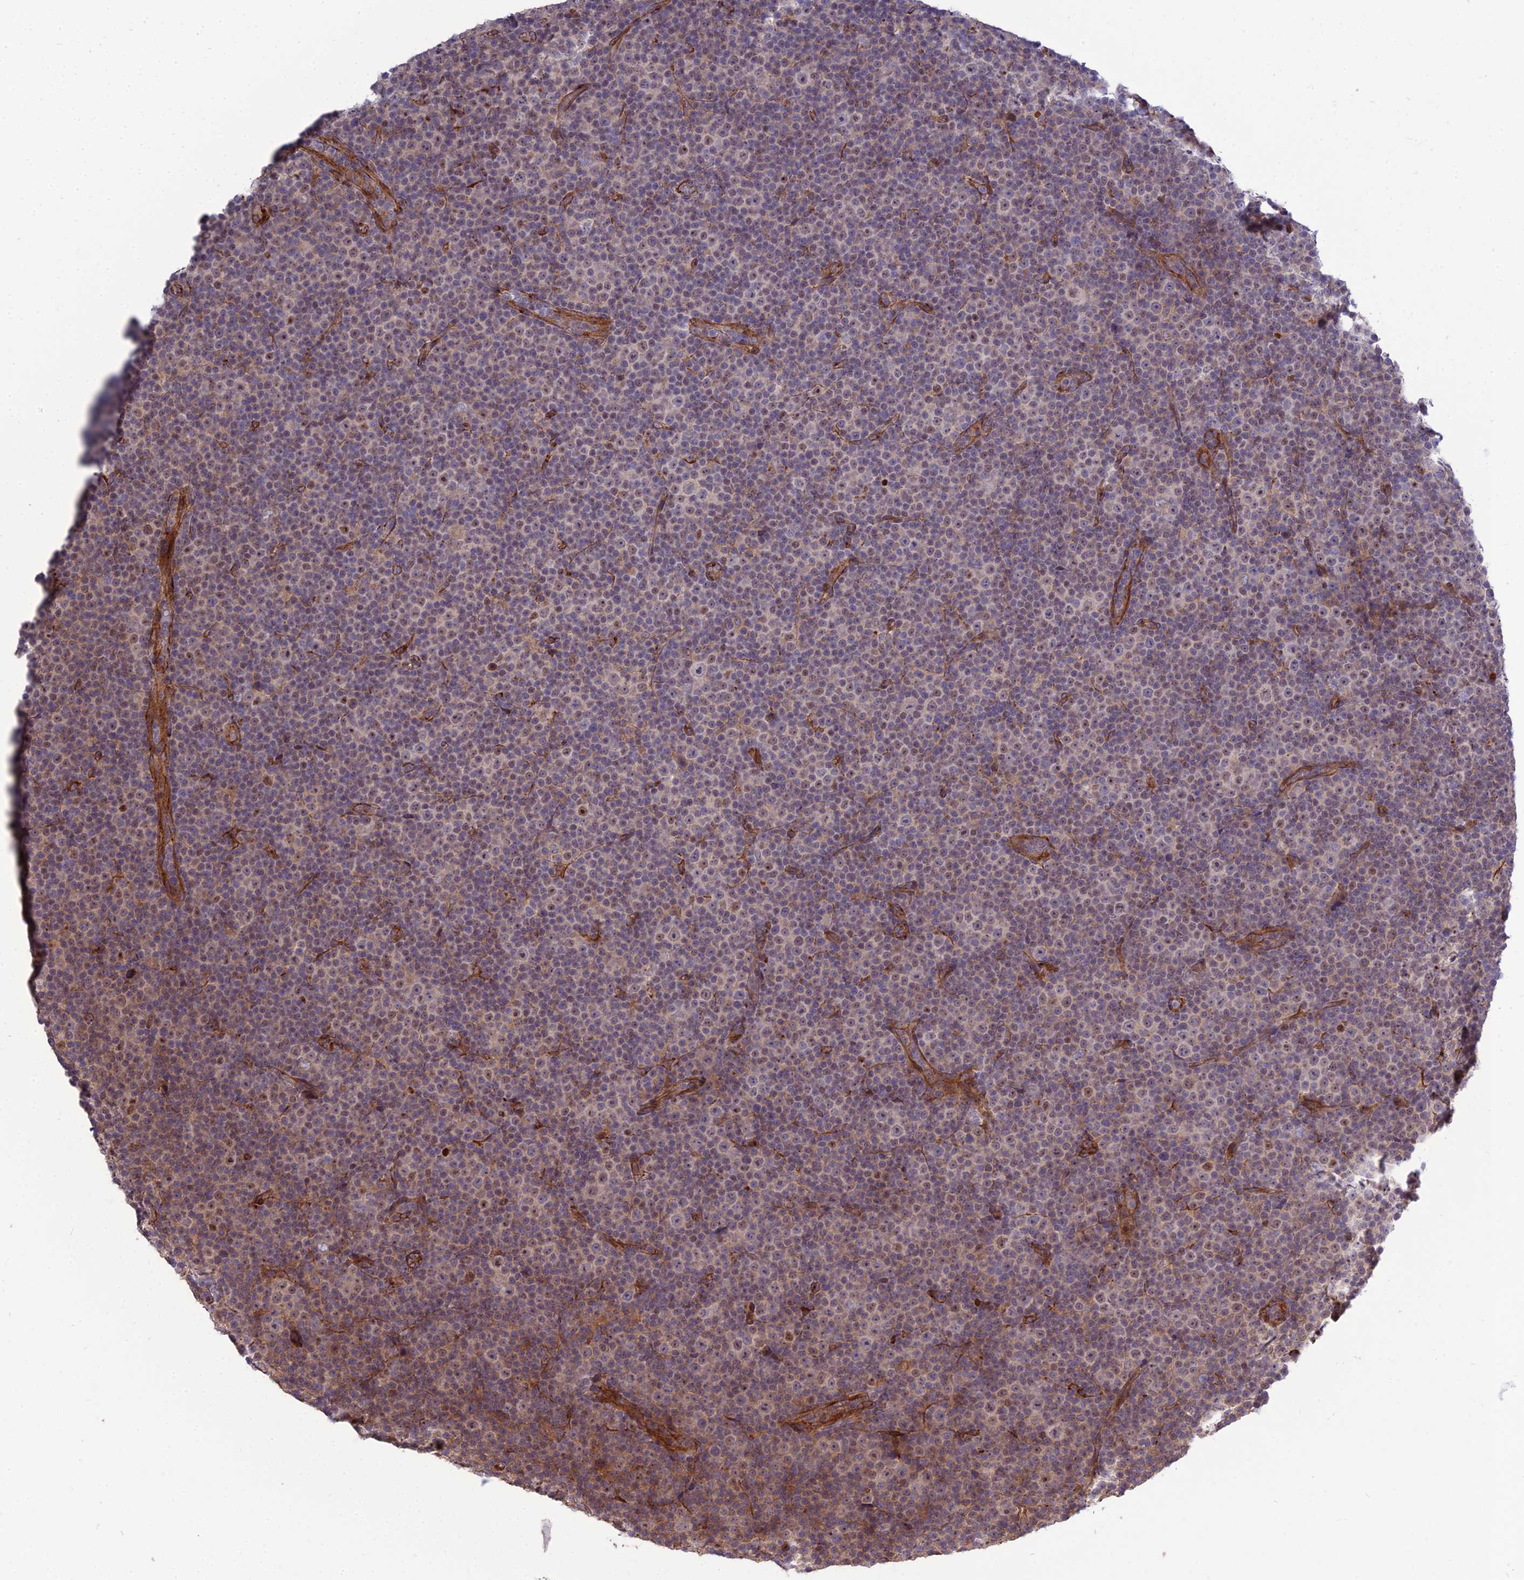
{"staining": {"intensity": "weak", "quantity": "25%-75%", "location": "cytoplasmic/membranous,nuclear"}, "tissue": "lymphoma", "cell_type": "Tumor cells", "image_type": "cancer", "snomed": [{"axis": "morphology", "description": "Malignant lymphoma, non-Hodgkin's type, Low grade"}, {"axis": "topography", "description": "Lymph node"}], "caption": "Immunohistochemistry staining of low-grade malignant lymphoma, non-Hodgkin's type, which reveals low levels of weak cytoplasmic/membranous and nuclear staining in approximately 25%-75% of tumor cells indicating weak cytoplasmic/membranous and nuclear protein staining. The staining was performed using DAB (3,3'-diaminobenzidine) (brown) for protein detection and nuclei were counterstained in hematoxylin (blue).", "gene": "TSPYL2", "patient": {"sex": "female", "age": 67}}